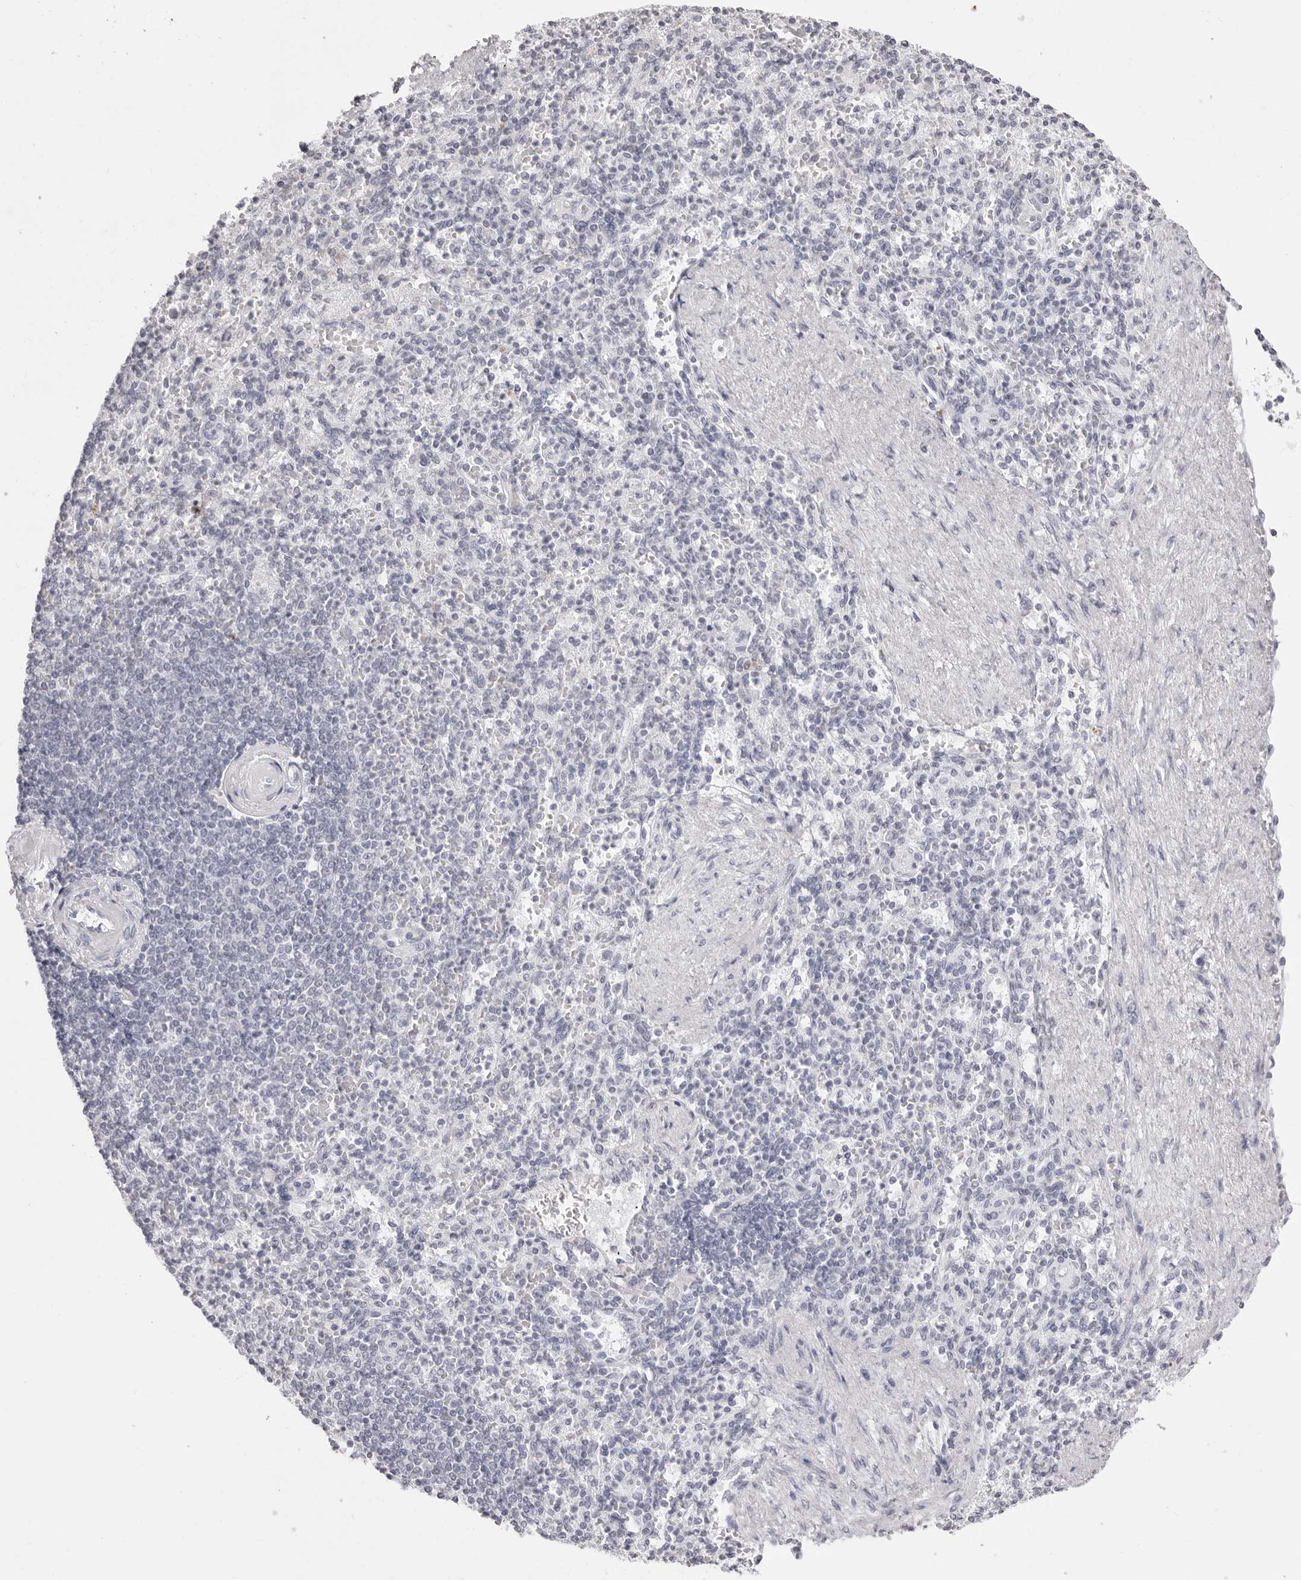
{"staining": {"intensity": "negative", "quantity": "none", "location": "none"}, "tissue": "spleen", "cell_type": "Cells in red pulp", "image_type": "normal", "snomed": [{"axis": "morphology", "description": "Normal tissue, NOS"}, {"axis": "topography", "description": "Spleen"}], "caption": "This is an immunohistochemistry (IHC) photomicrograph of benign spleen. There is no positivity in cells in red pulp.", "gene": "CST5", "patient": {"sex": "female", "age": 74}}